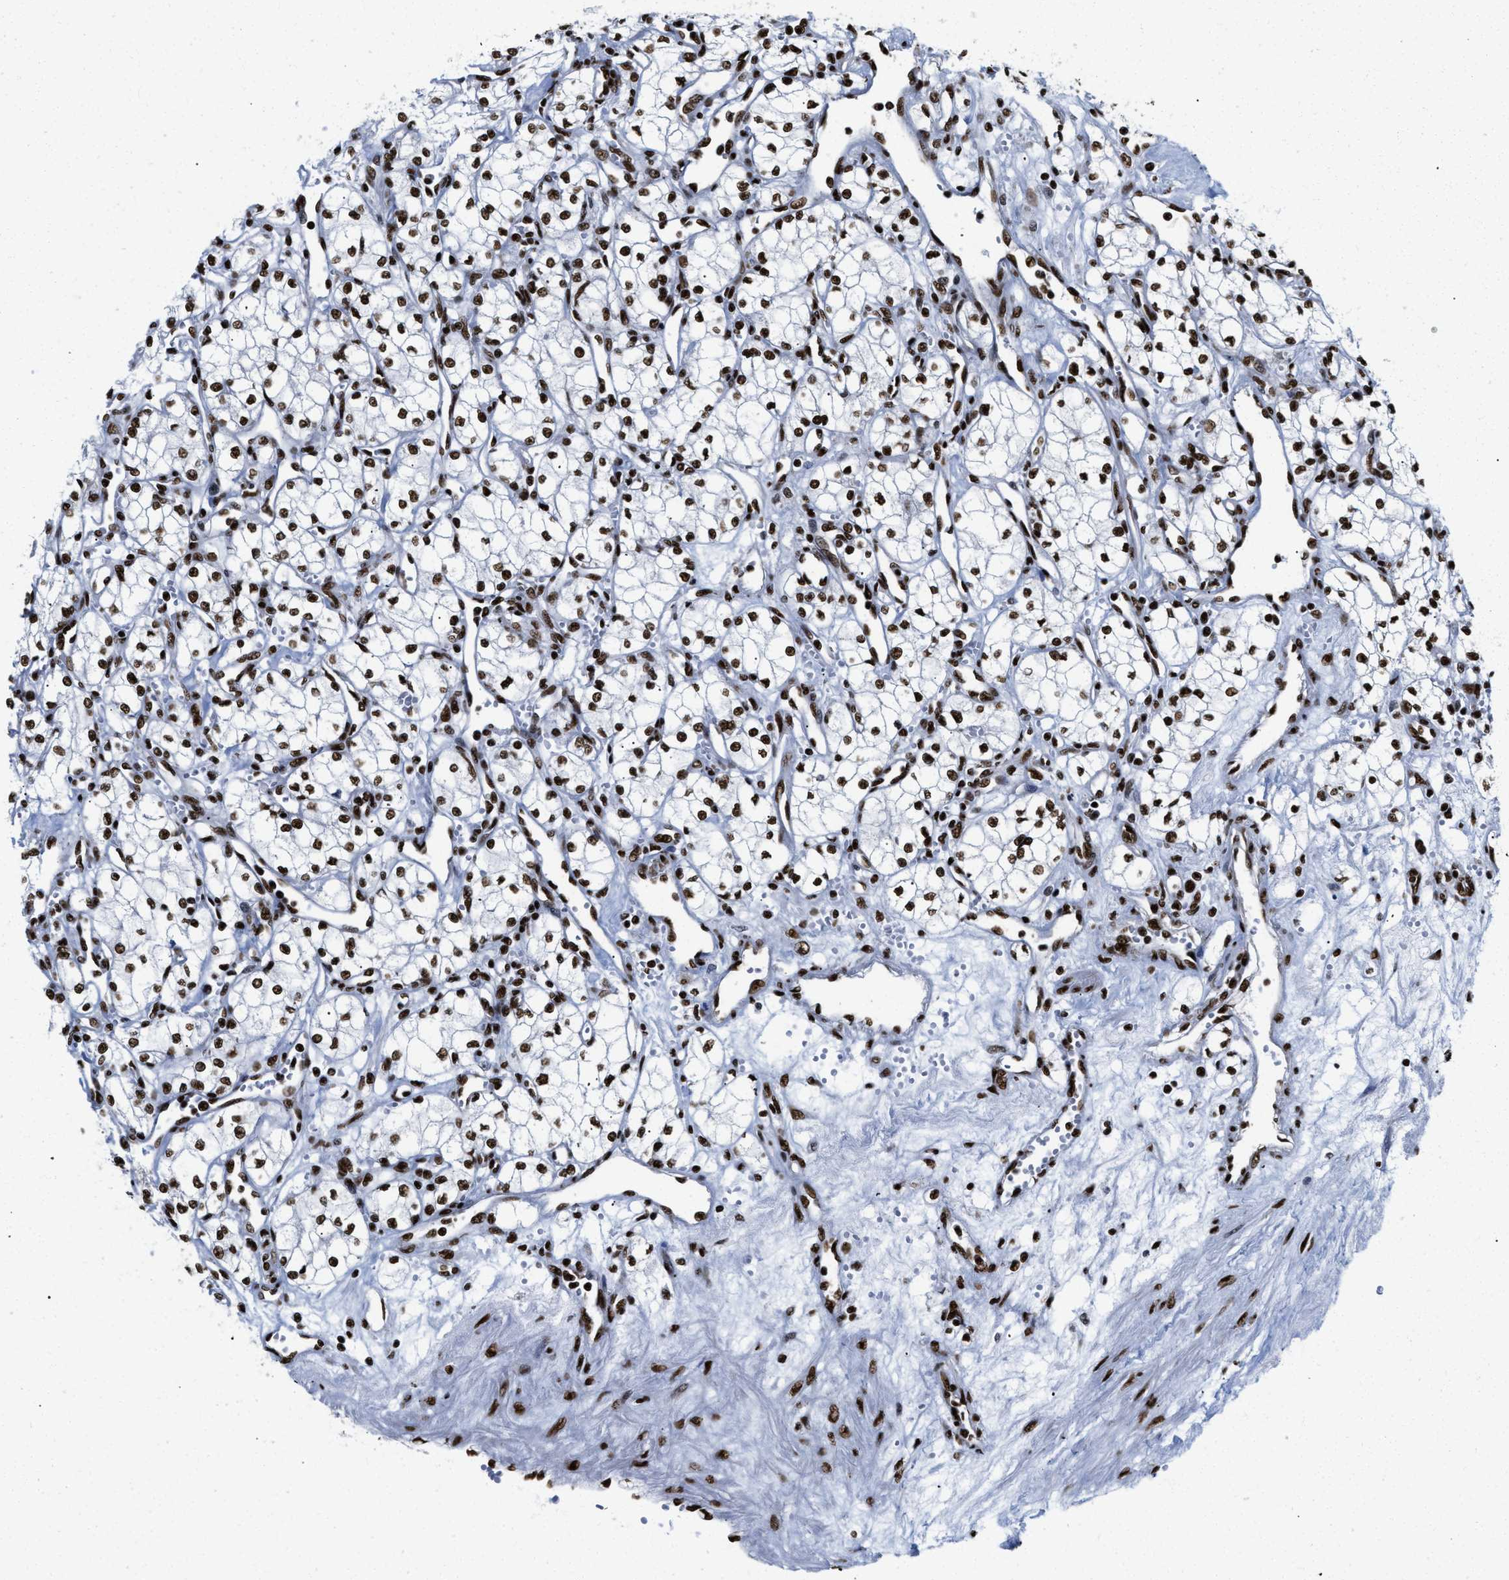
{"staining": {"intensity": "strong", "quantity": ">75%", "location": "nuclear"}, "tissue": "renal cancer", "cell_type": "Tumor cells", "image_type": "cancer", "snomed": [{"axis": "morphology", "description": "Adenocarcinoma, NOS"}, {"axis": "topography", "description": "Kidney"}], "caption": "Adenocarcinoma (renal) stained with a protein marker shows strong staining in tumor cells.", "gene": "CREB1", "patient": {"sex": "male", "age": 59}}